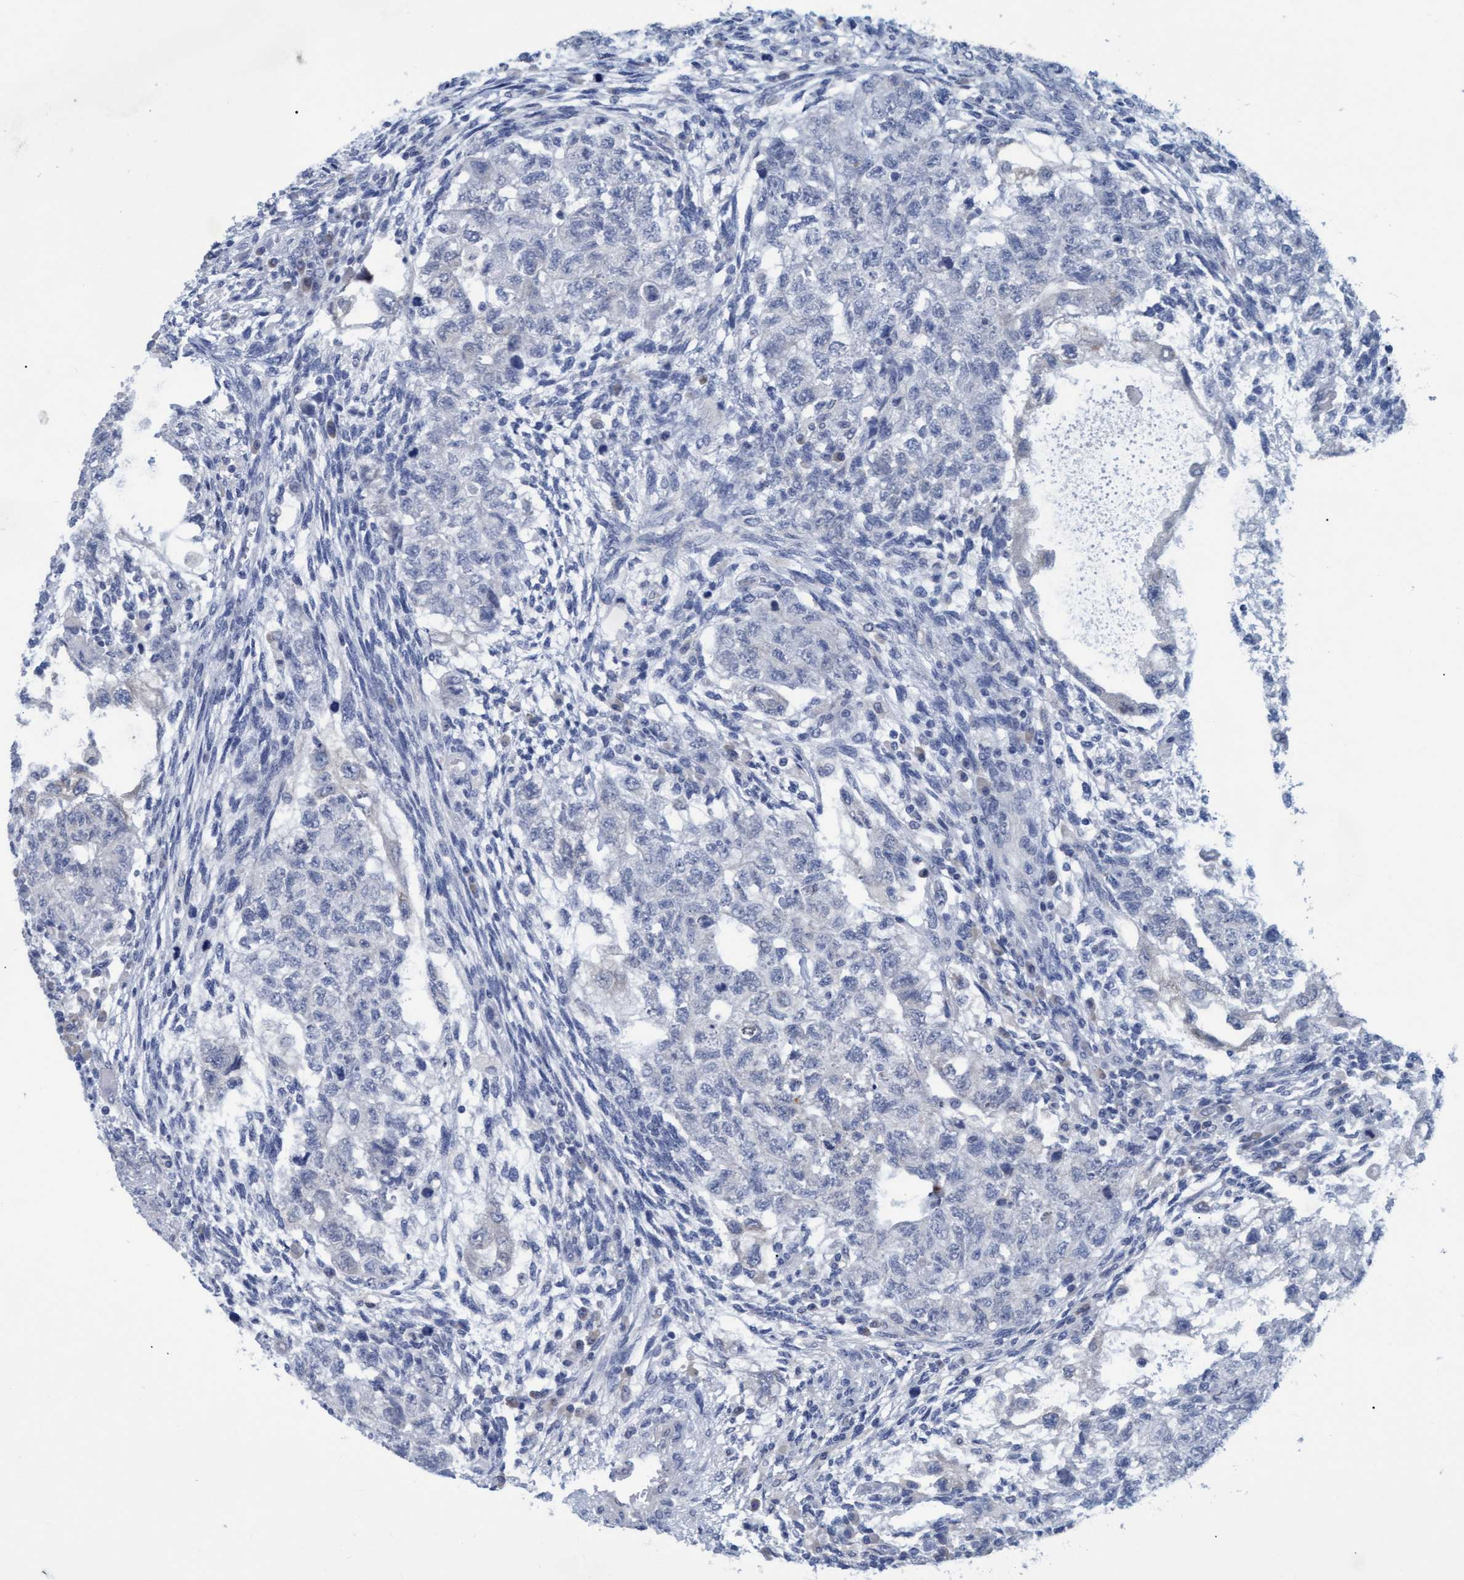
{"staining": {"intensity": "negative", "quantity": "none", "location": "none"}, "tissue": "testis cancer", "cell_type": "Tumor cells", "image_type": "cancer", "snomed": [{"axis": "morphology", "description": "Normal tissue, NOS"}, {"axis": "morphology", "description": "Carcinoma, Embryonal, NOS"}, {"axis": "topography", "description": "Testis"}], "caption": "Tumor cells show no significant protein positivity in testis cancer.", "gene": "SSTR3", "patient": {"sex": "male", "age": 36}}